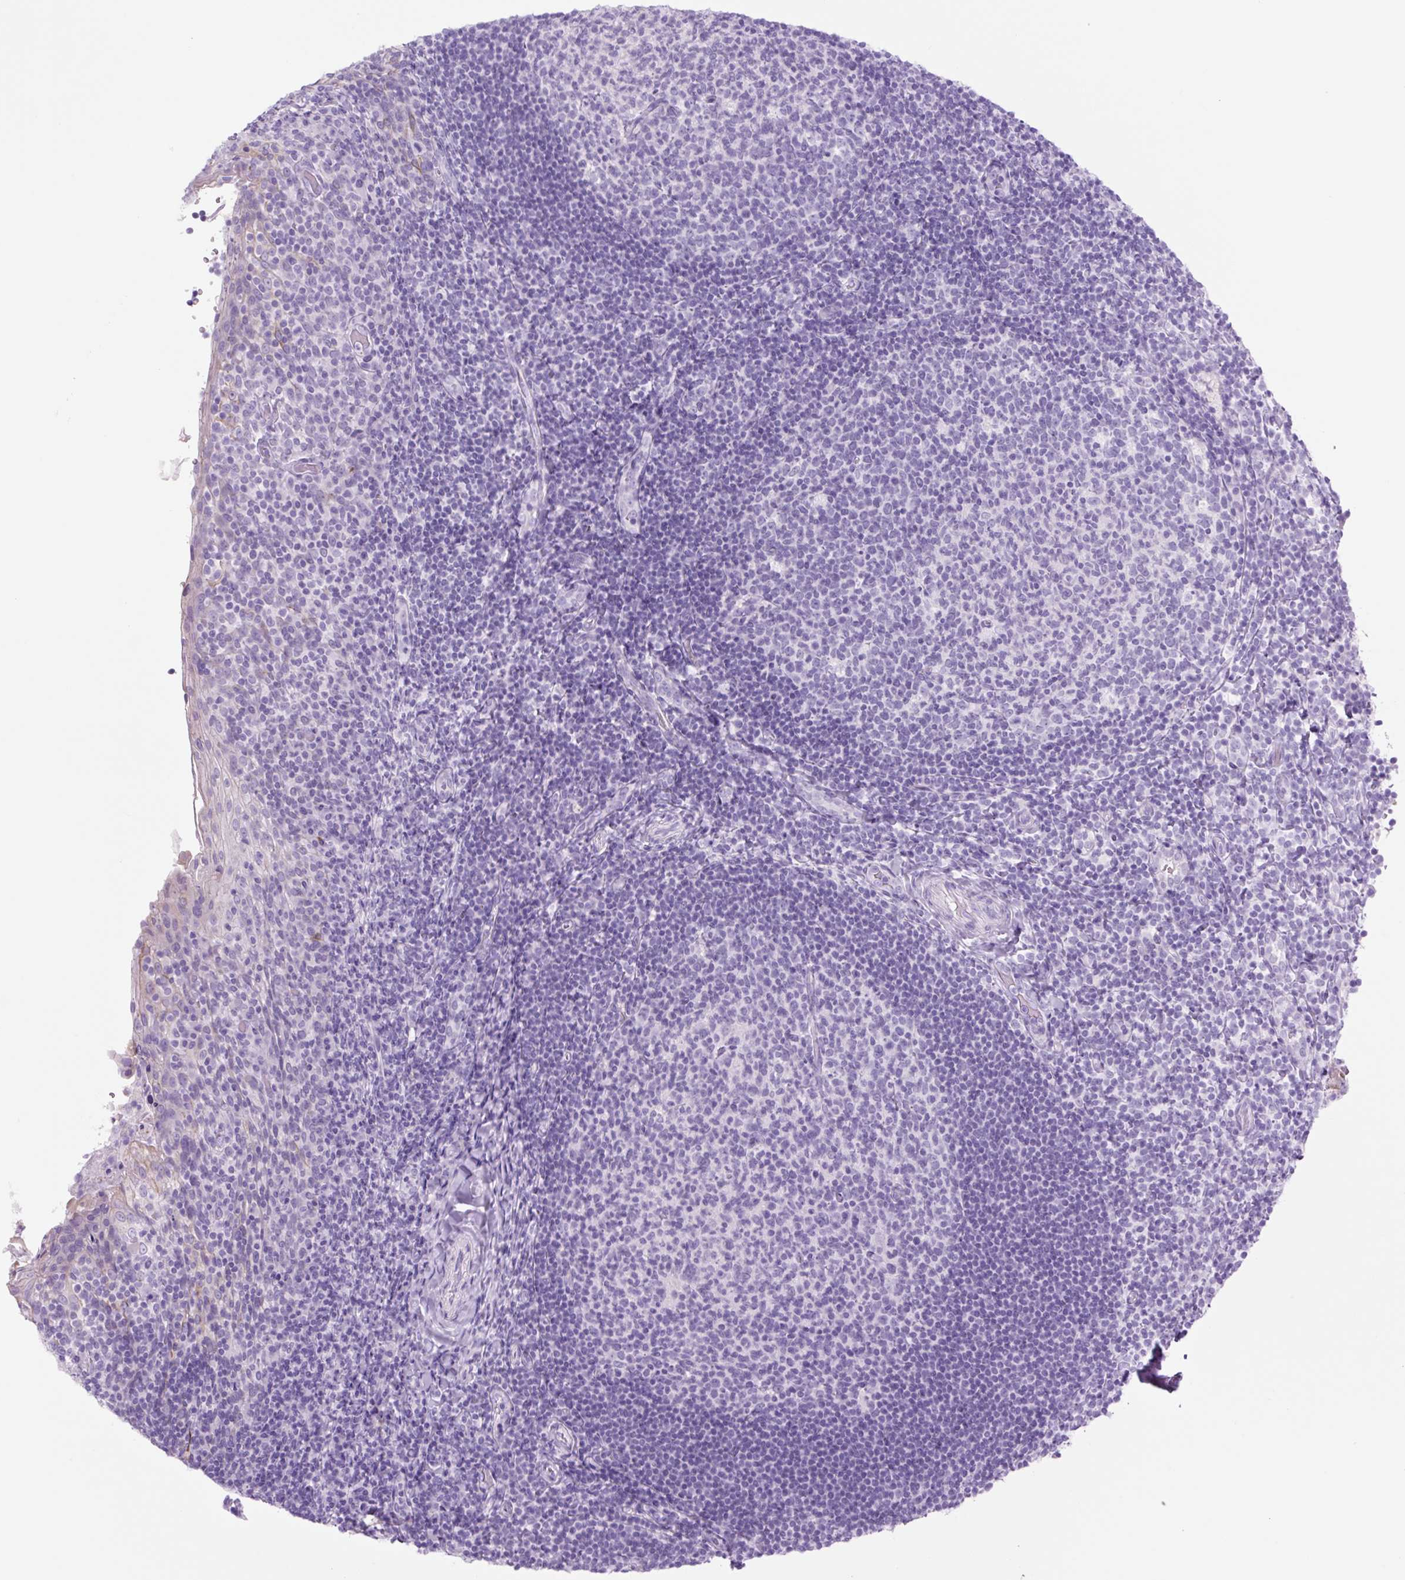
{"staining": {"intensity": "negative", "quantity": "none", "location": "none"}, "tissue": "tonsil", "cell_type": "Germinal center cells", "image_type": "normal", "snomed": [{"axis": "morphology", "description": "Normal tissue, NOS"}, {"axis": "topography", "description": "Tonsil"}], "caption": "This photomicrograph is of benign tonsil stained with immunohistochemistry (IHC) to label a protein in brown with the nuclei are counter-stained blue. There is no positivity in germinal center cells.", "gene": "TFF2", "patient": {"sex": "female", "age": 10}}